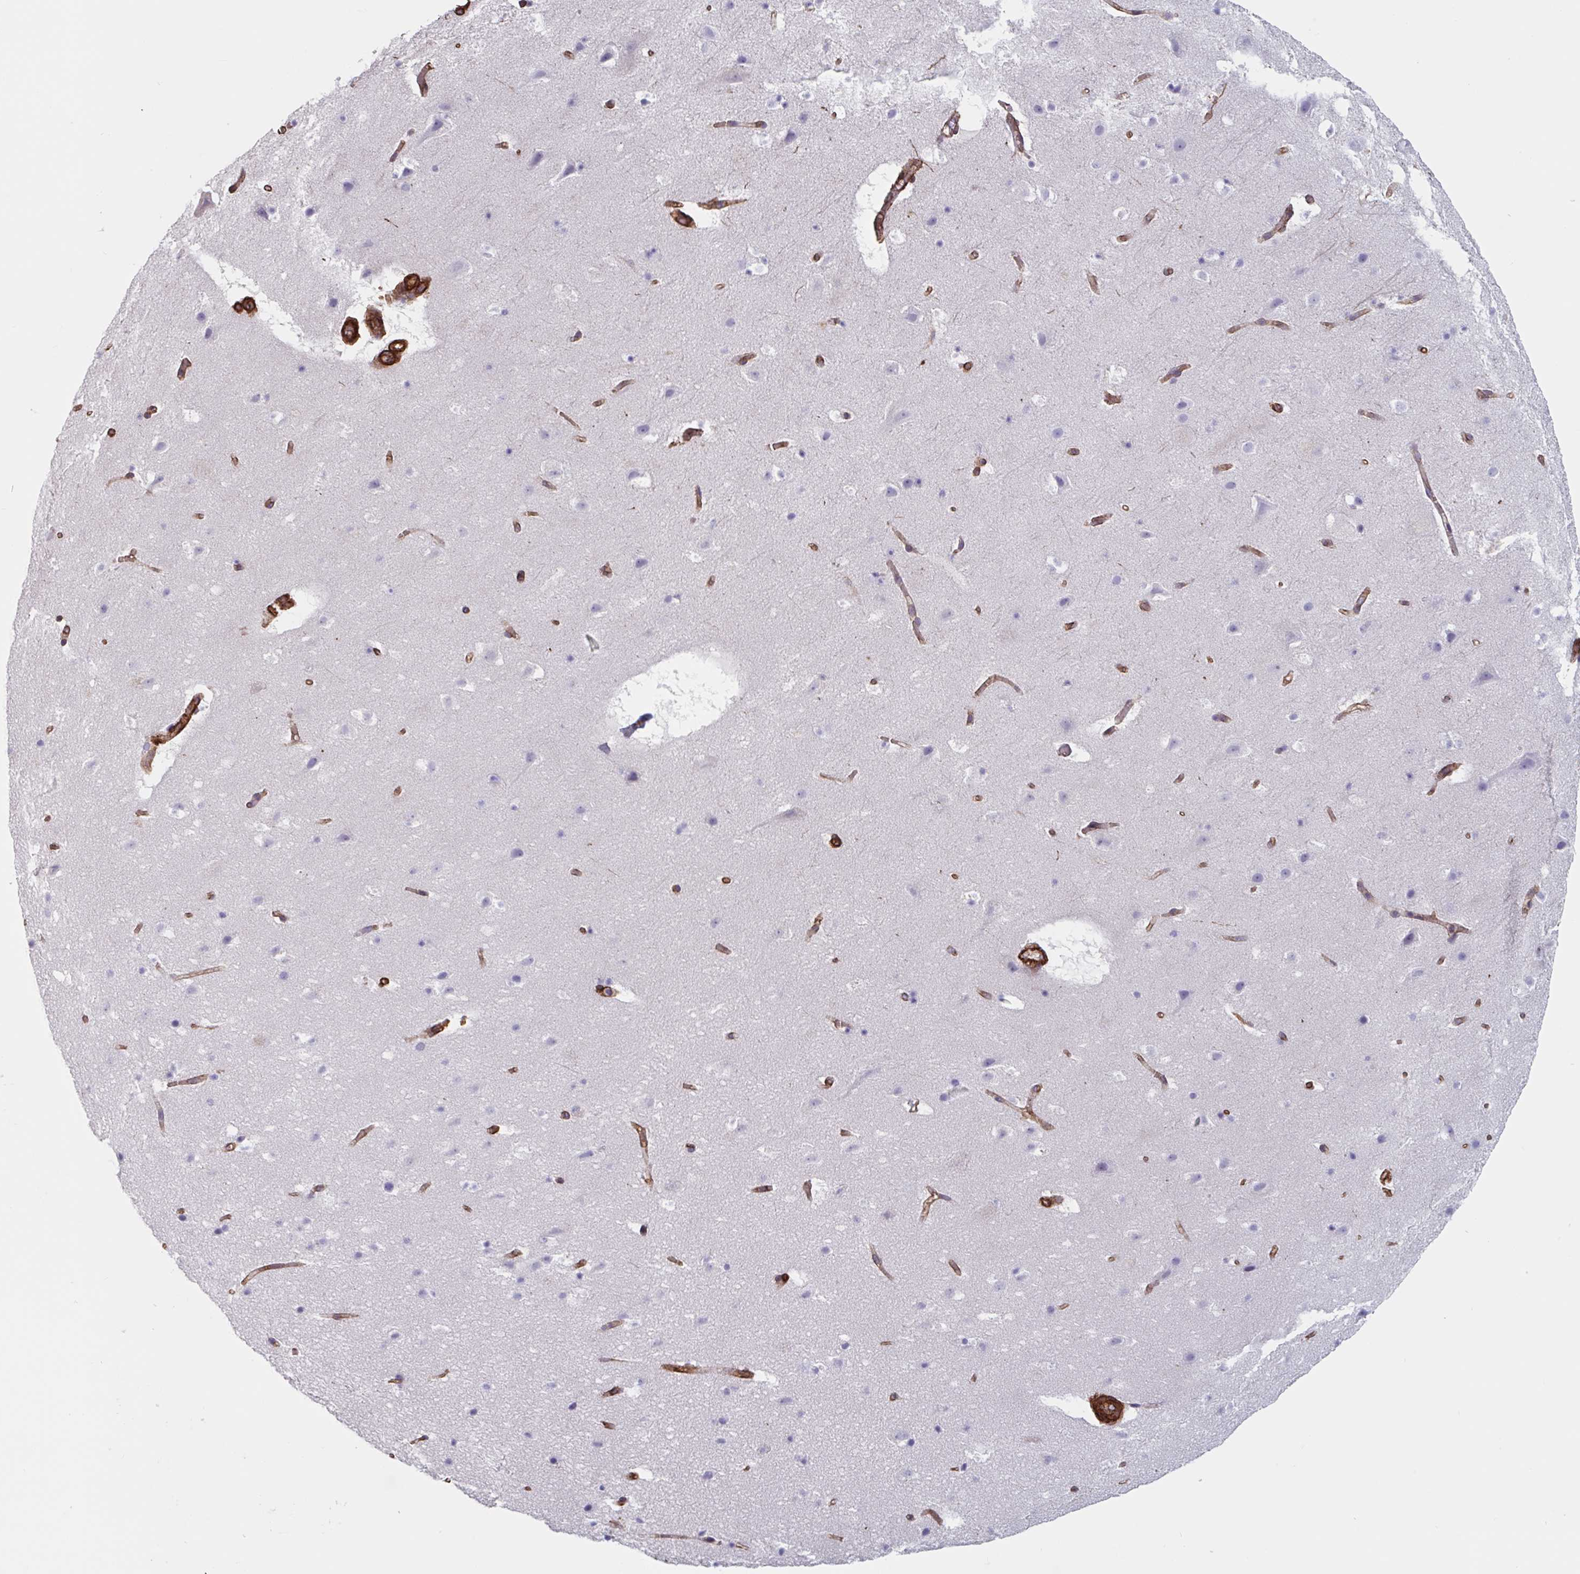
{"staining": {"intensity": "moderate", "quantity": ">75%", "location": "cytoplasmic/membranous"}, "tissue": "cerebral cortex", "cell_type": "Endothelial cells", "image_type": "normal", "snomed": [{"axis": "morphology", "description": "Normal tissue, NOS"}, {"axis": "topography", "description": "Cerebral cortex"}], "caption": "A histopathology image of human cerebral cortex stained for a protein displays moderate cytoplasmic/membranous brown staining in endothelial cells. The staining was performed using DAB to visualize the protein expression in brown, while the nuclei were stained in blue with hematoxylin (Magnification: 20x).", "gene": "CITED4", "patient": {"sex": "female", "age": 42}}